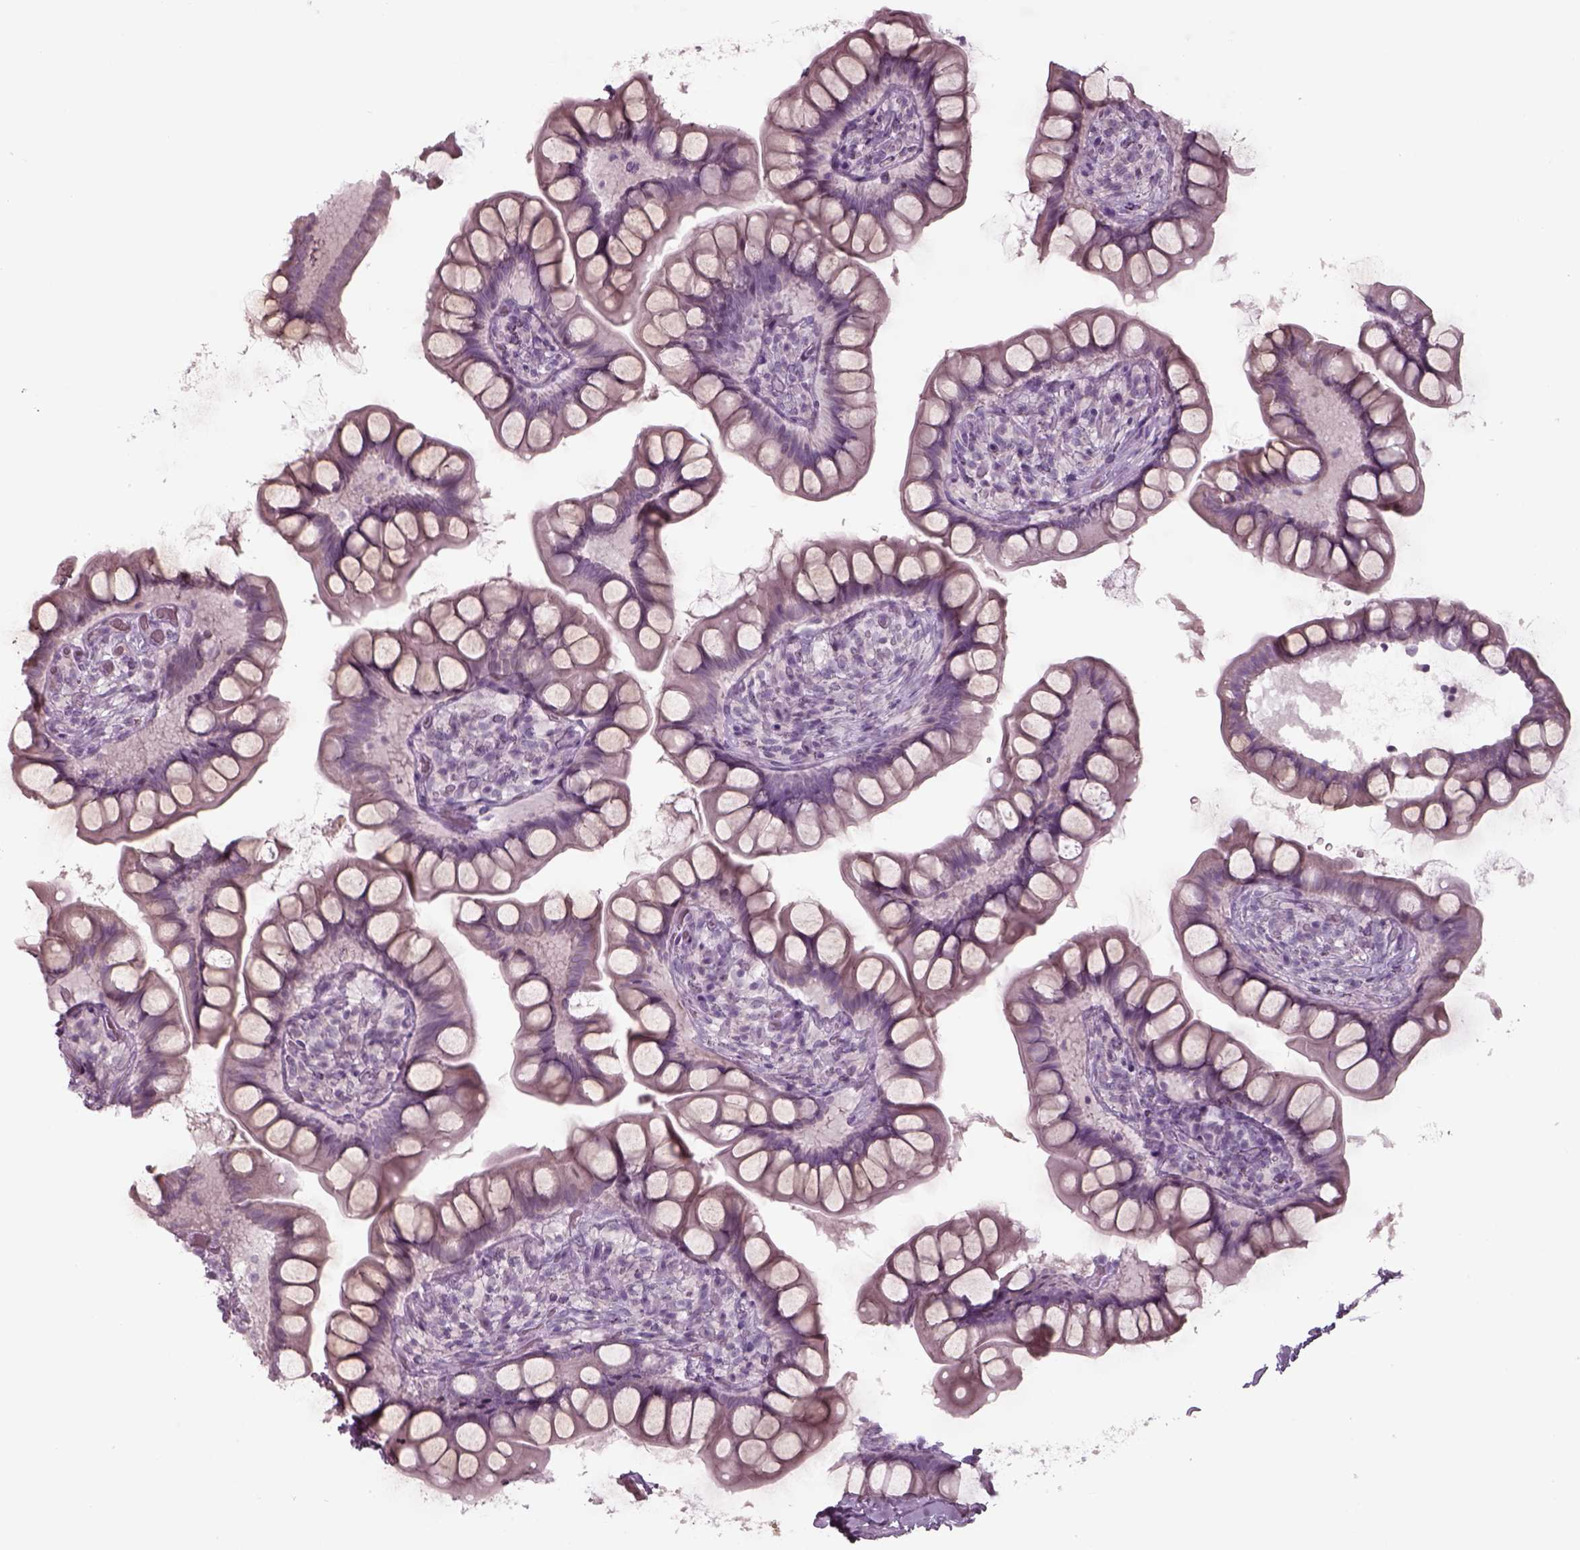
{"staining": {"intensity": "negative", "quantity": "none", "location": "none"}, "tissue": "small intestine", "cell_type": "Glandular cells", "image_type": "normal", "snomed": [{"axis": "morphology", "description": "Normal tissue, NOS"}, {"axis": "topography", "description": "Small intestine"}], "caption": "The image reveals no significant staining in glandular cells of small intestine. (DAB (3,3'-diaminobenzidine) IHC, high magnification).", "gene": "SEPTIN14", "patient": {"sex": "male", "age": 70}}